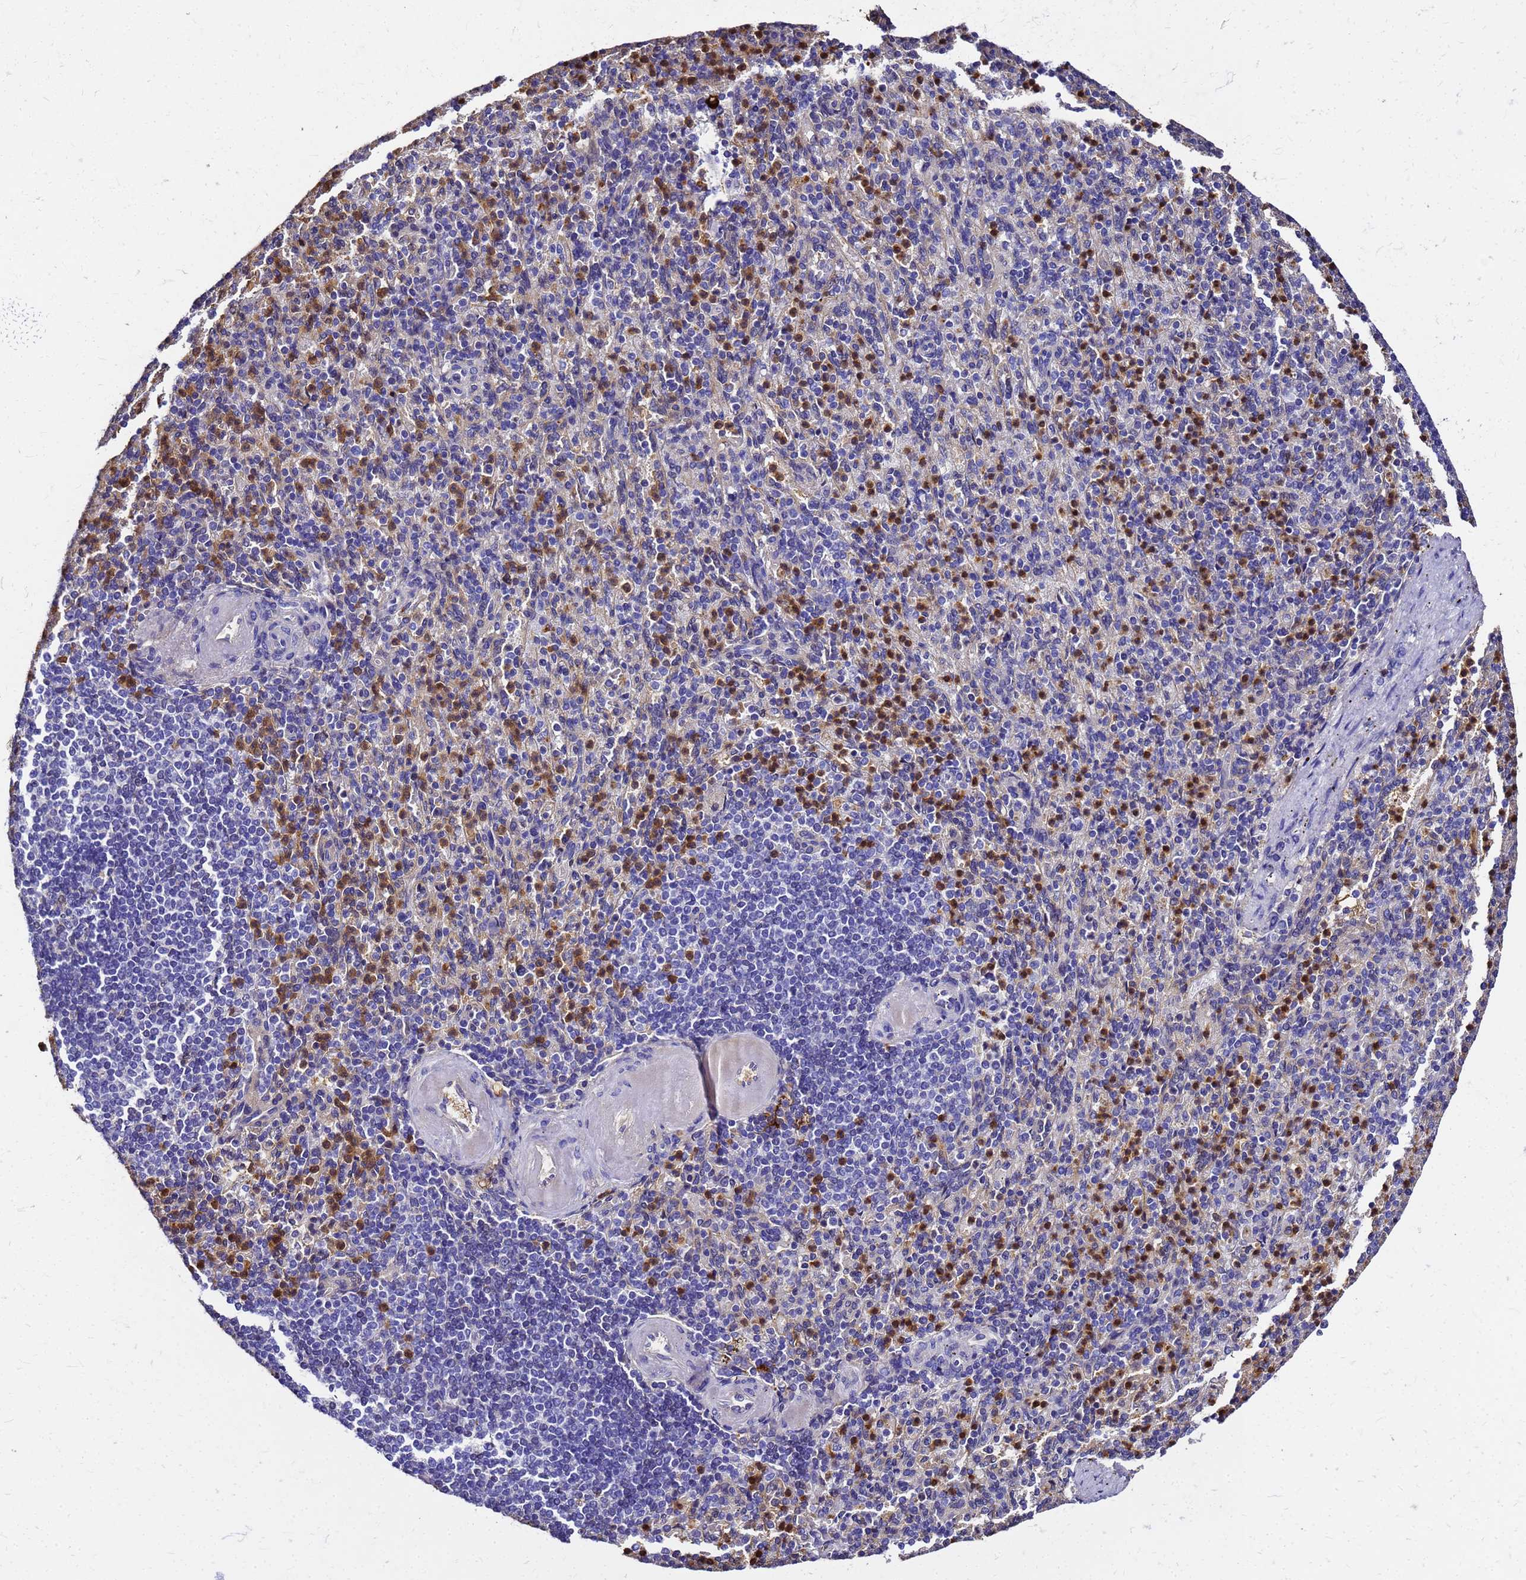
{"staining": {"intensity": "strong", "quantity": "<25%", "location": "nuclear"}, "tissue": "spleen", "cell_type": "Cells in red pulp", "image_type": "normal", "snomed": [{"axis": "morphology", "description": "Normal tissue, NOS"}, {"axis": "topography", "description": "Spleen"}], "caption": "This image demonstrates immunohistochemistry (IHC) staining of benign spleen, with medium strong nuclear staining in approximately <25% of cells in red pulp.", "gene": "S100A11", "patient": {"sex": "female", "age": 74}}